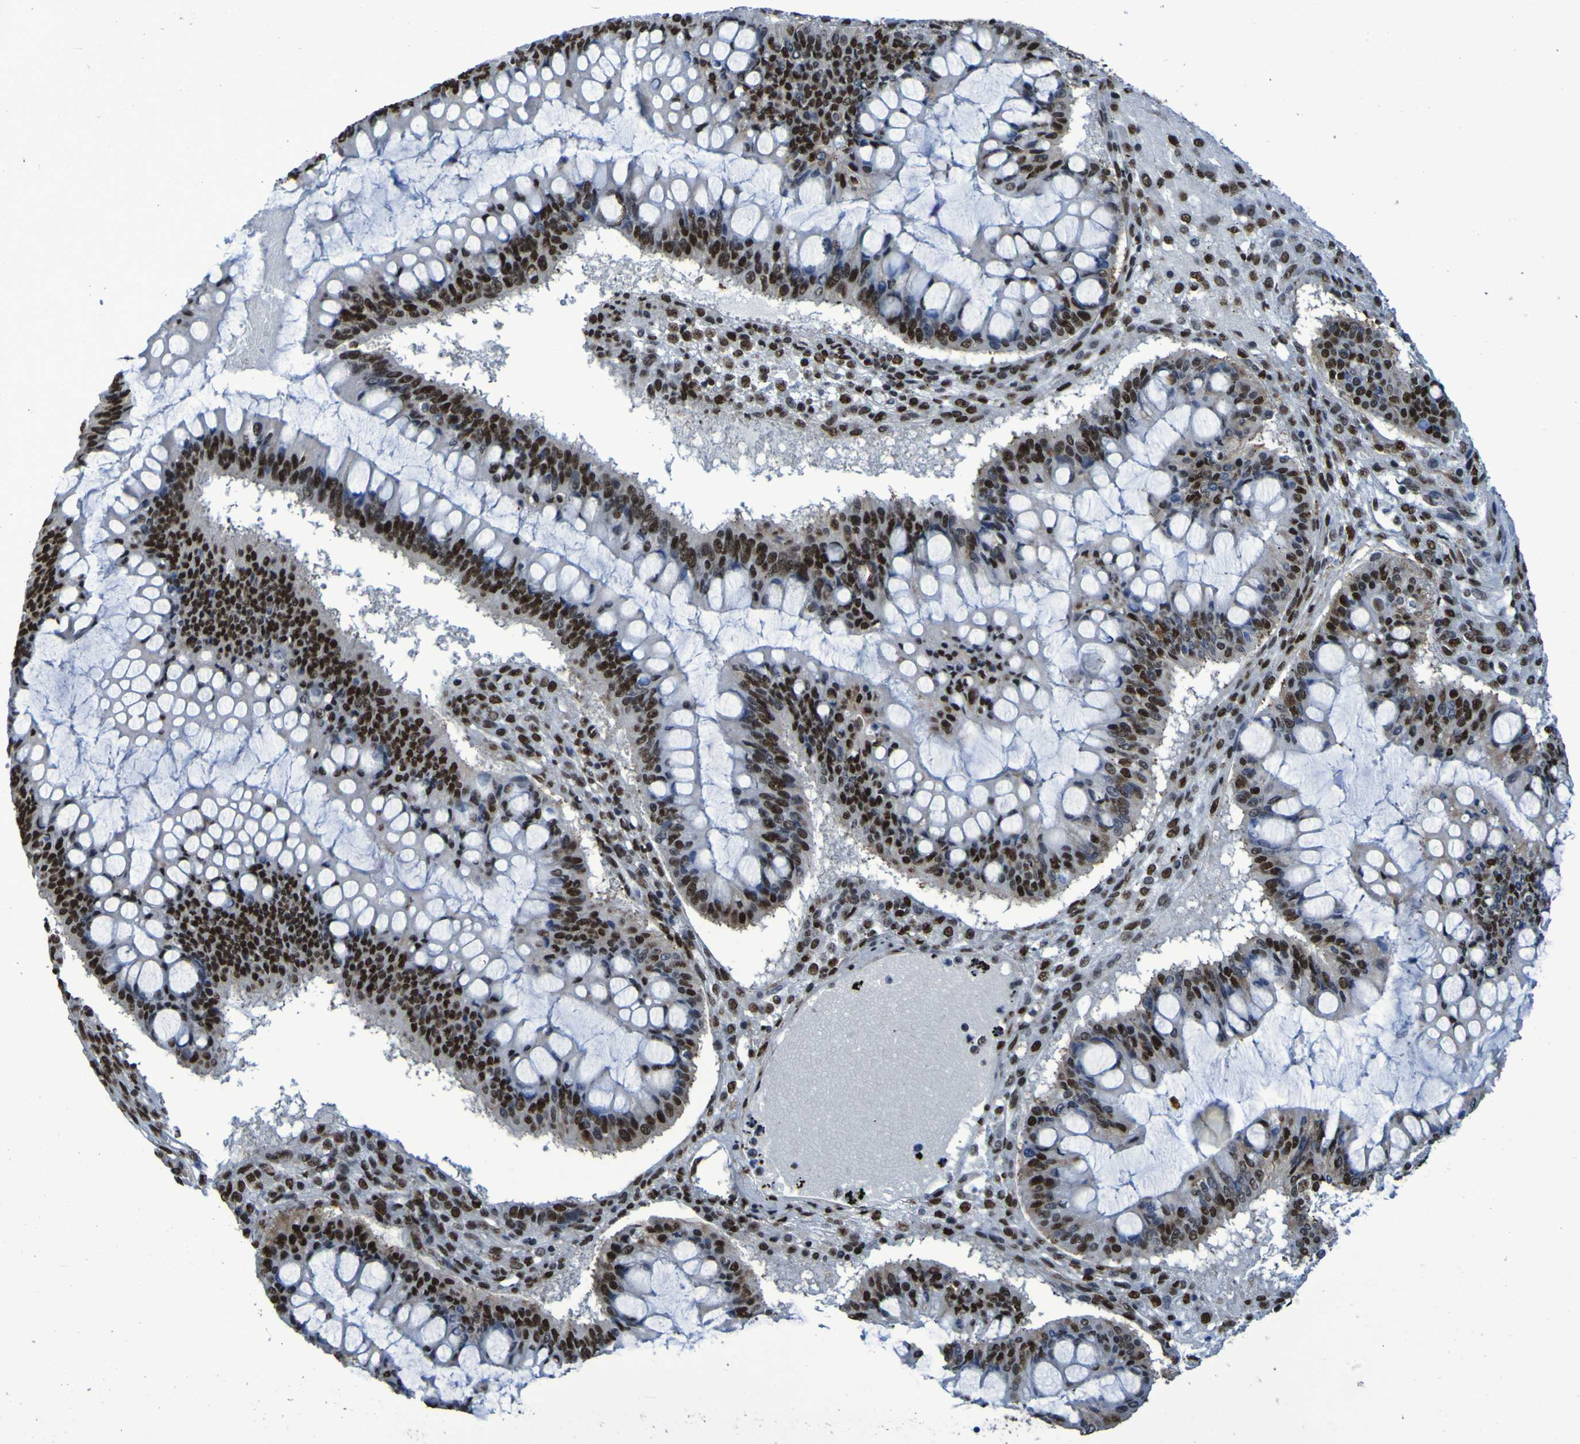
{"staining": {"intensity": "strong", "quantity": ">75%", "location": "nuclear"}, "tissue": "ovarian cancer", "cell_type": "Tumor cells", "image_type": "cancer", "snomed": [{"axis": "morphology", "description": "Cystadenocarcinoma, mucinous, NOS"}, {"axis": "topography", "description": "Ovary"}], "caption": "A brown stain labels strong nuclear staining of a protein in human mucinous cystadenocarcinoma (ovarian) tumor cells.", "gene": "HNRNPR", "patient": {"sex": "female", "age": 73}}